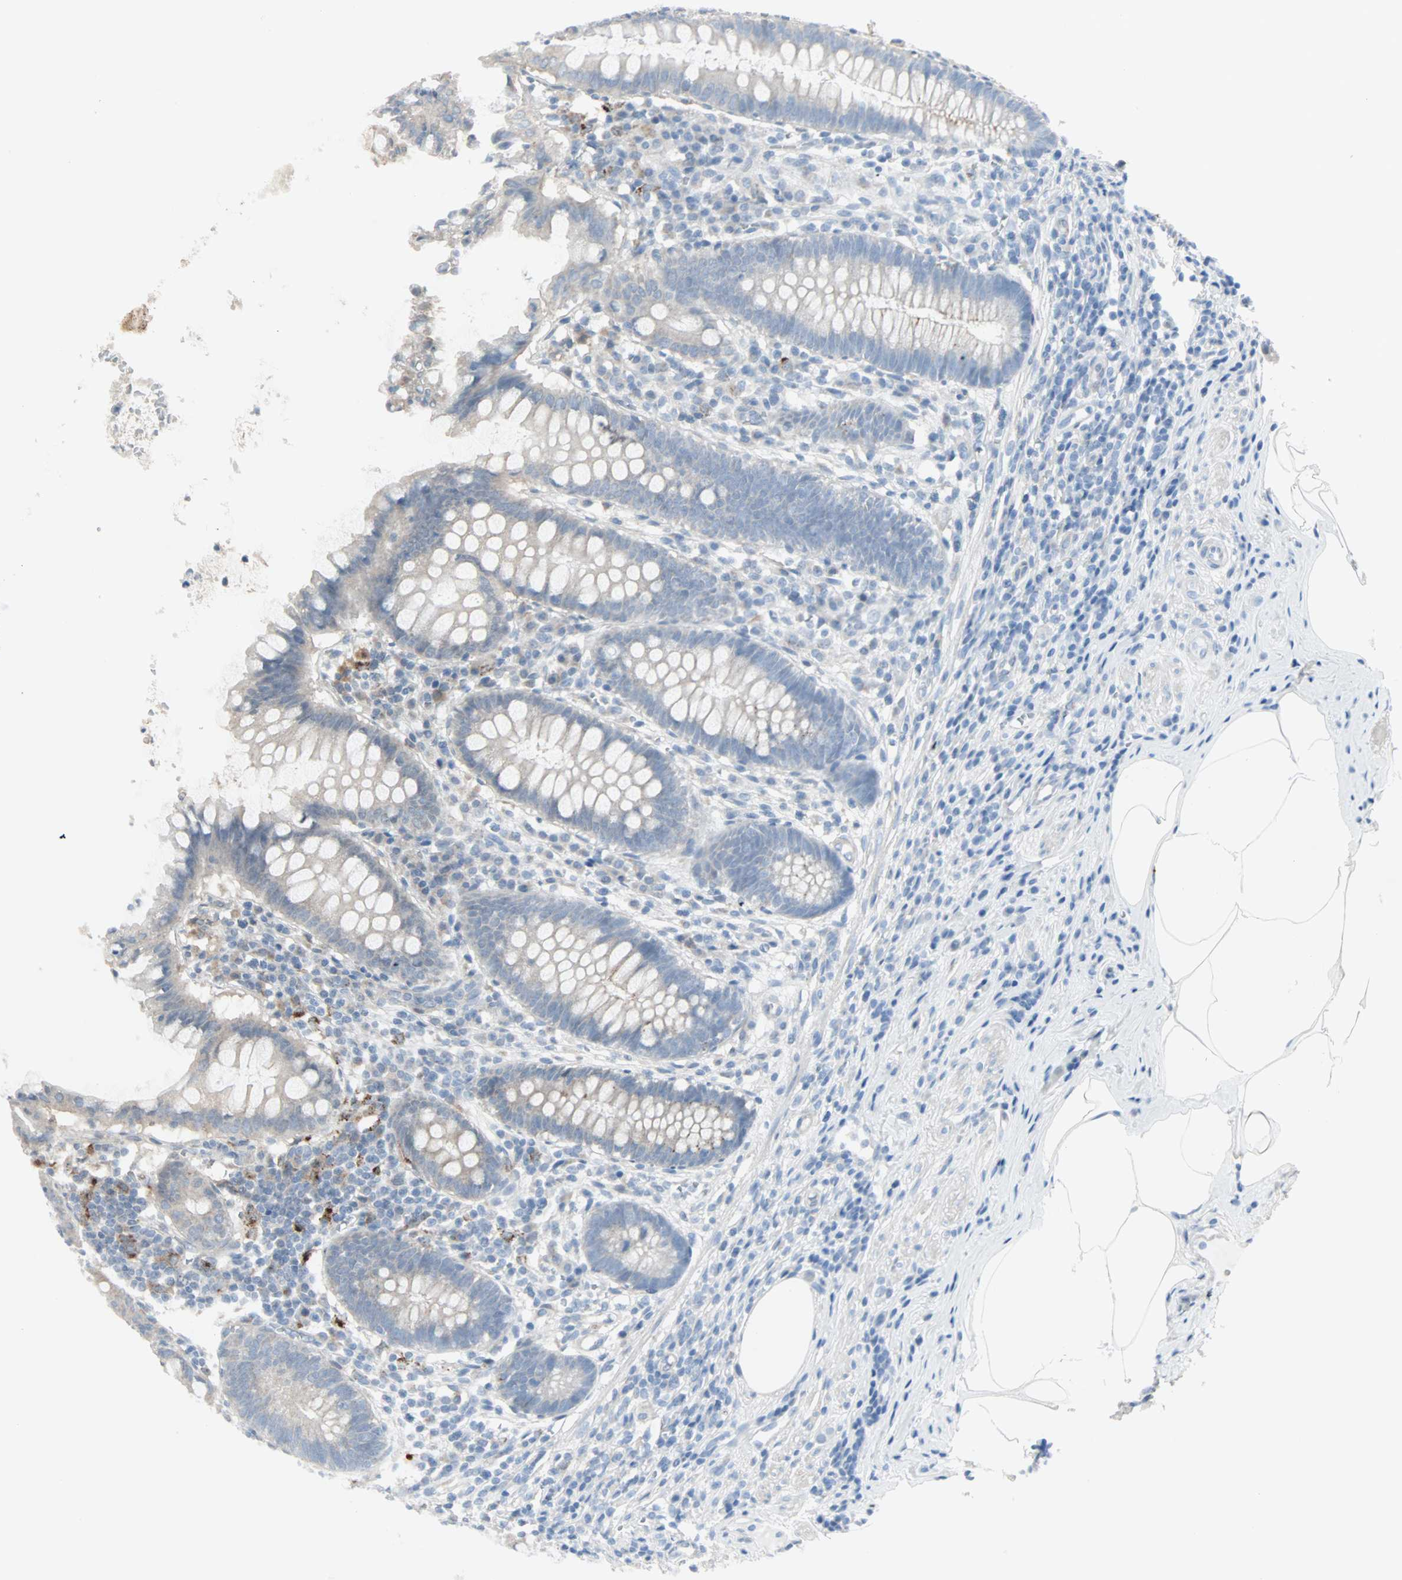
{"staining": {"intensity": "weak", "quantity": "25%-75%", "location": "cytoplasmic/membranous"}, "tissue": "appendix", "cell_type": "Glandular cells", "image_type": "normal", "snomed": [{"axis": "morphology", "description": "Normal tissue, NOS"}, {"axis": "topography", "description": "Appendix"}], "caption": "Glandular cells show low levels of weak cytoplasmic/membranous positivity in approximately 25%-75% of cells in benign human appendix.", "gene": "KDM4A", "patient": {"sex": "female", "age": 50}}